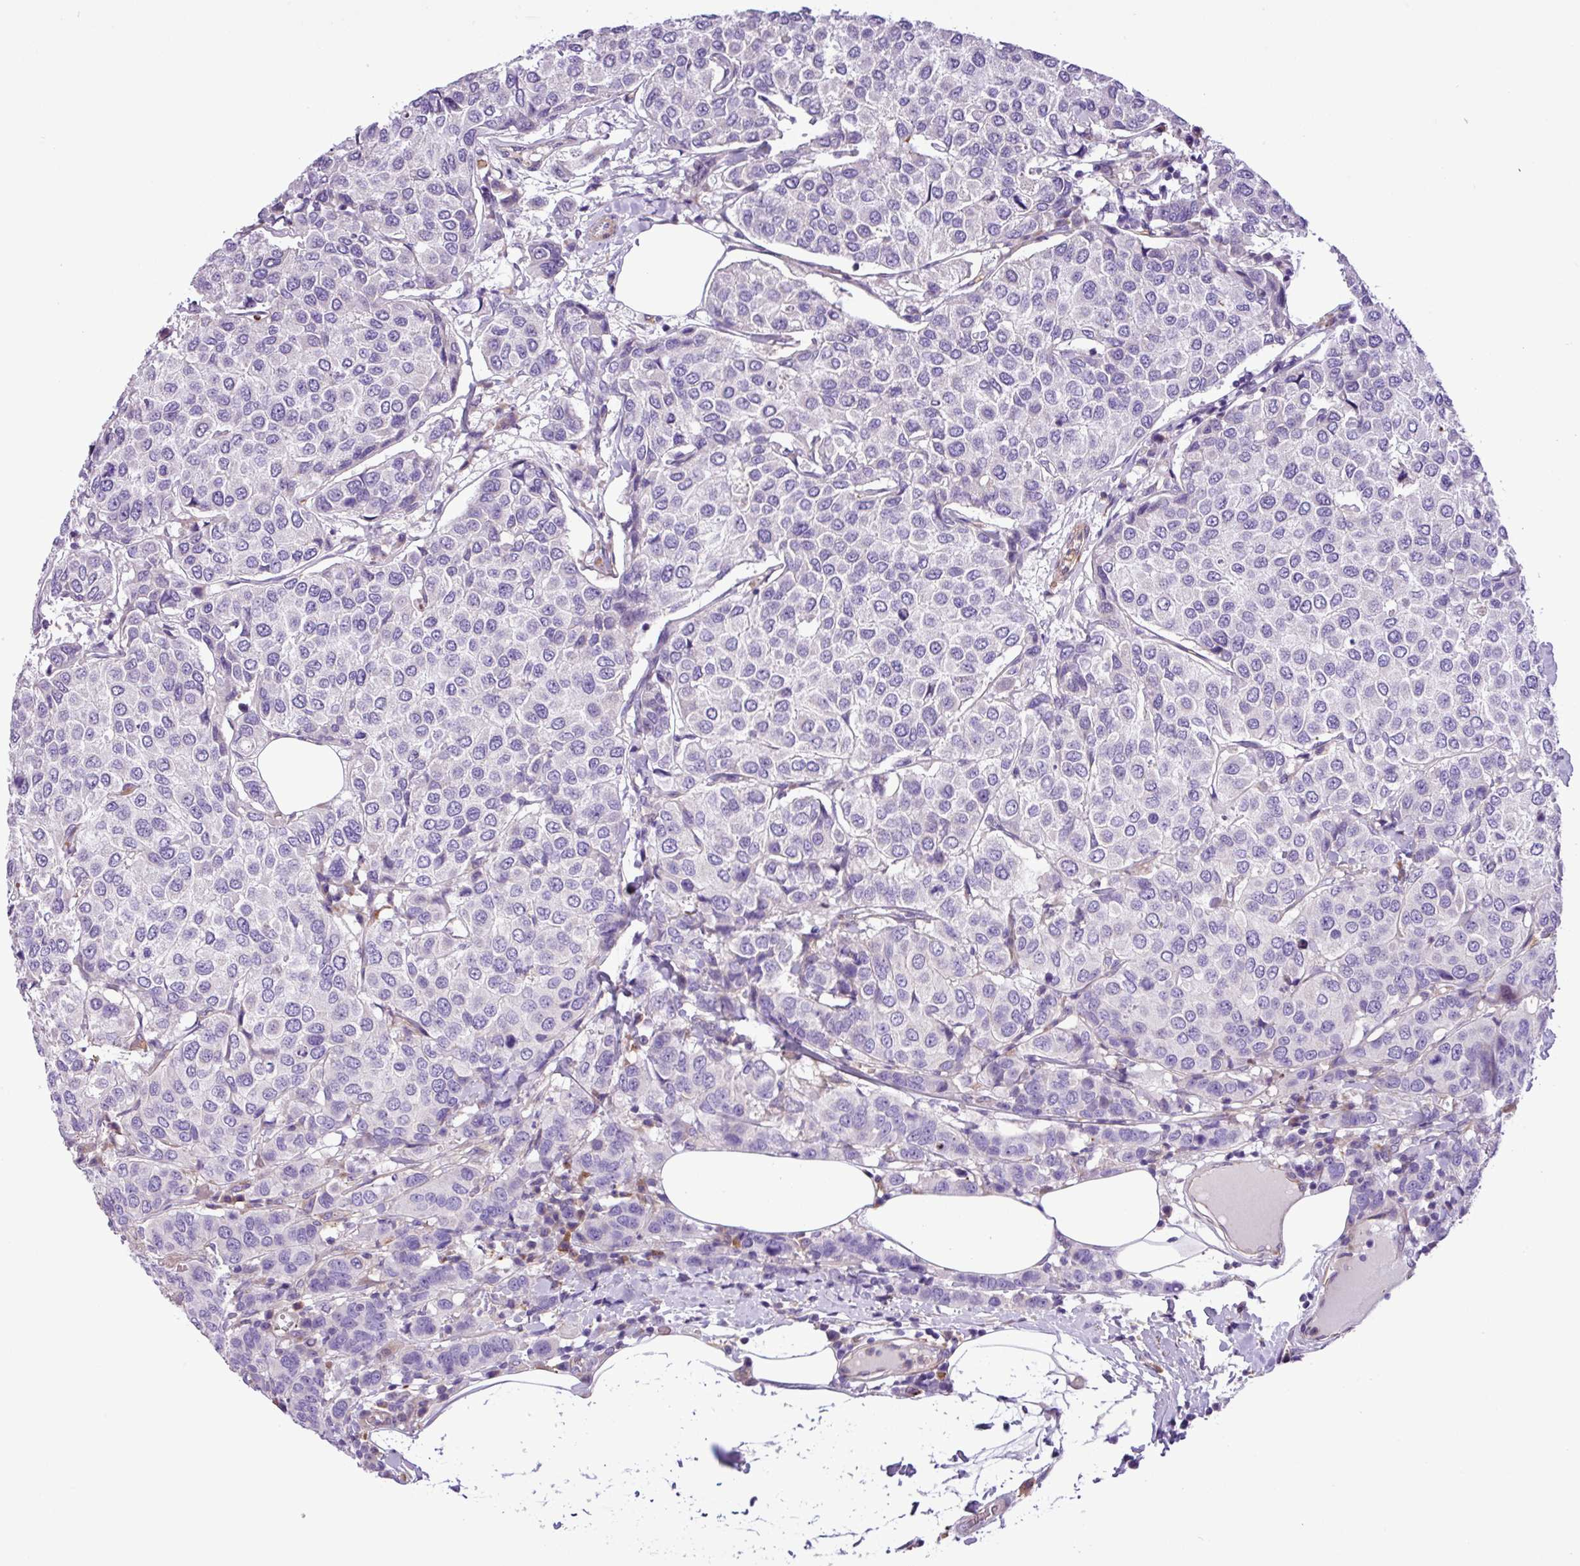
{"staining": {"intensity": "negative", "quantity": "none", "location": "none"}, "tissue": "breast cancer", "cell_type": "Tumor cells", "image_type": "cancer", "snomed": [{"axis": "morphology", "description": "Duct carcinoma"}, {"axis": "topography", "description": "Breast"}], "caption": "Human breast intraductal carcinoma stained for a protein using immunohistochemistry (IHC) displays no expression in tumor cells.", "gene": "C11orf91", "patient": {"sex": "female", "age": 55}}